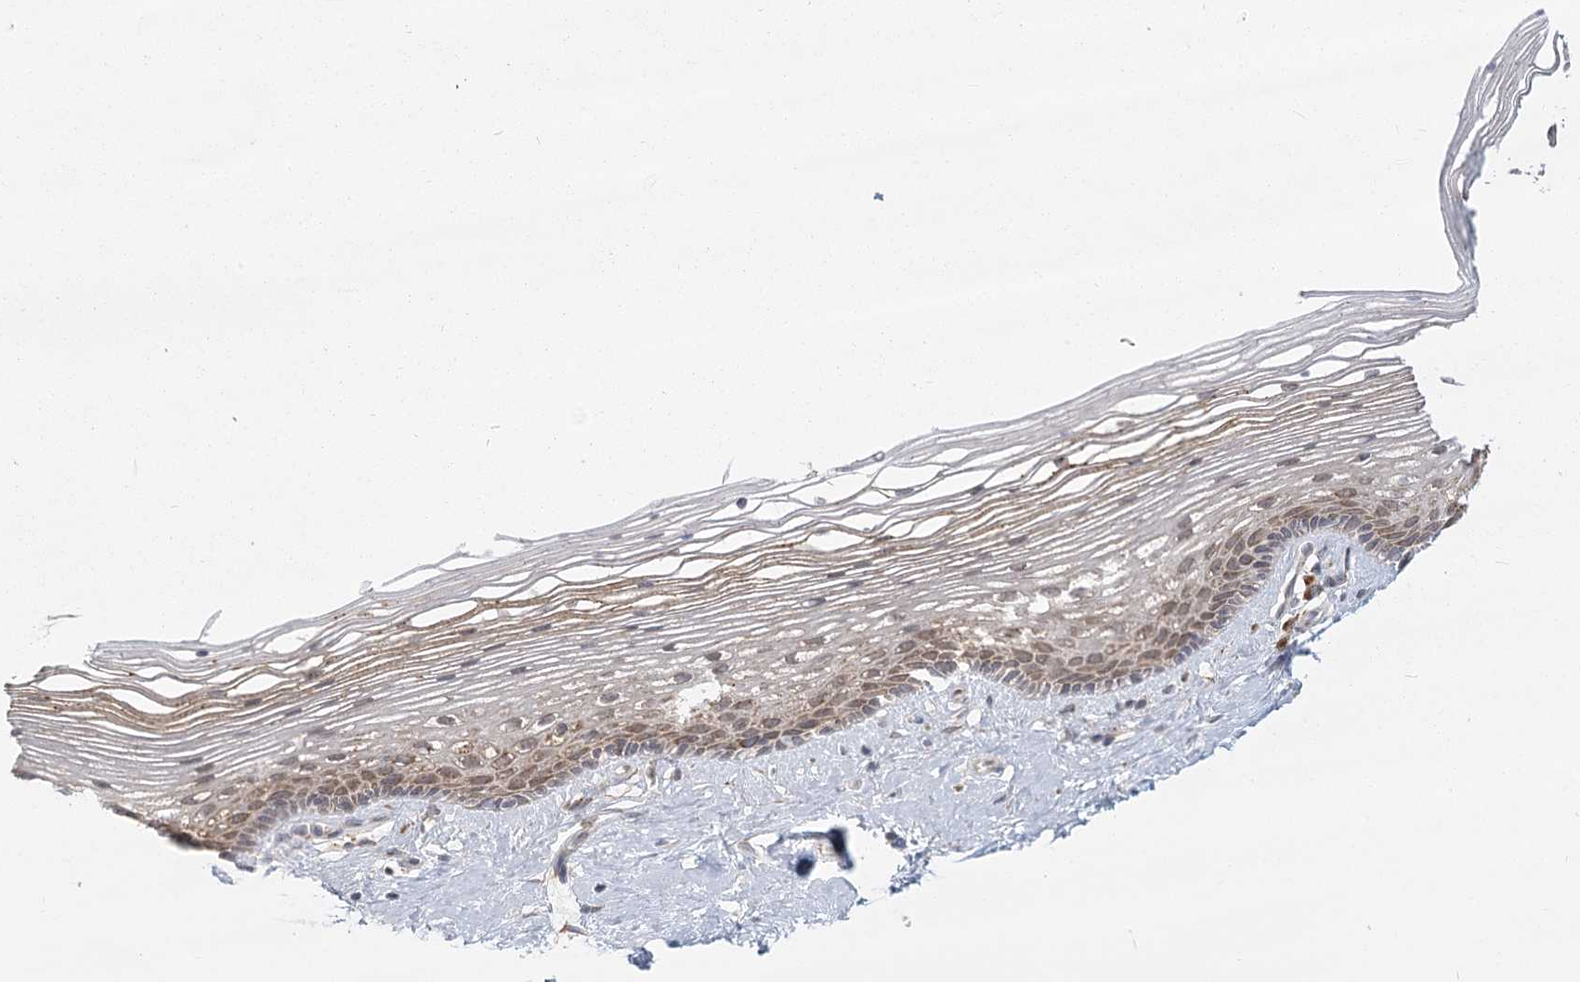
{"staining": {"intensity": "weak", "quantity": "25%-75%", "location": "cytoplasmic/membranous"}, "tissue": "vagina", "cell_type": "Squamous epithelial cells", "image_type": "normal", "snomed": [{"axis": "morphology", "description": "Normal tissue, NOS"}, {"axis": "topography", "description": "Vagina"}], "caption": "High-power microscopy captured an immunohistochemistry (IHC) micrograph of normal vagina, revealing weak cytoplasmic/membranous positivity in about 25%-75% of squamous epithelial cells.", "gene": "LACTB", "patient": {"sex": "female", "age": 46}}